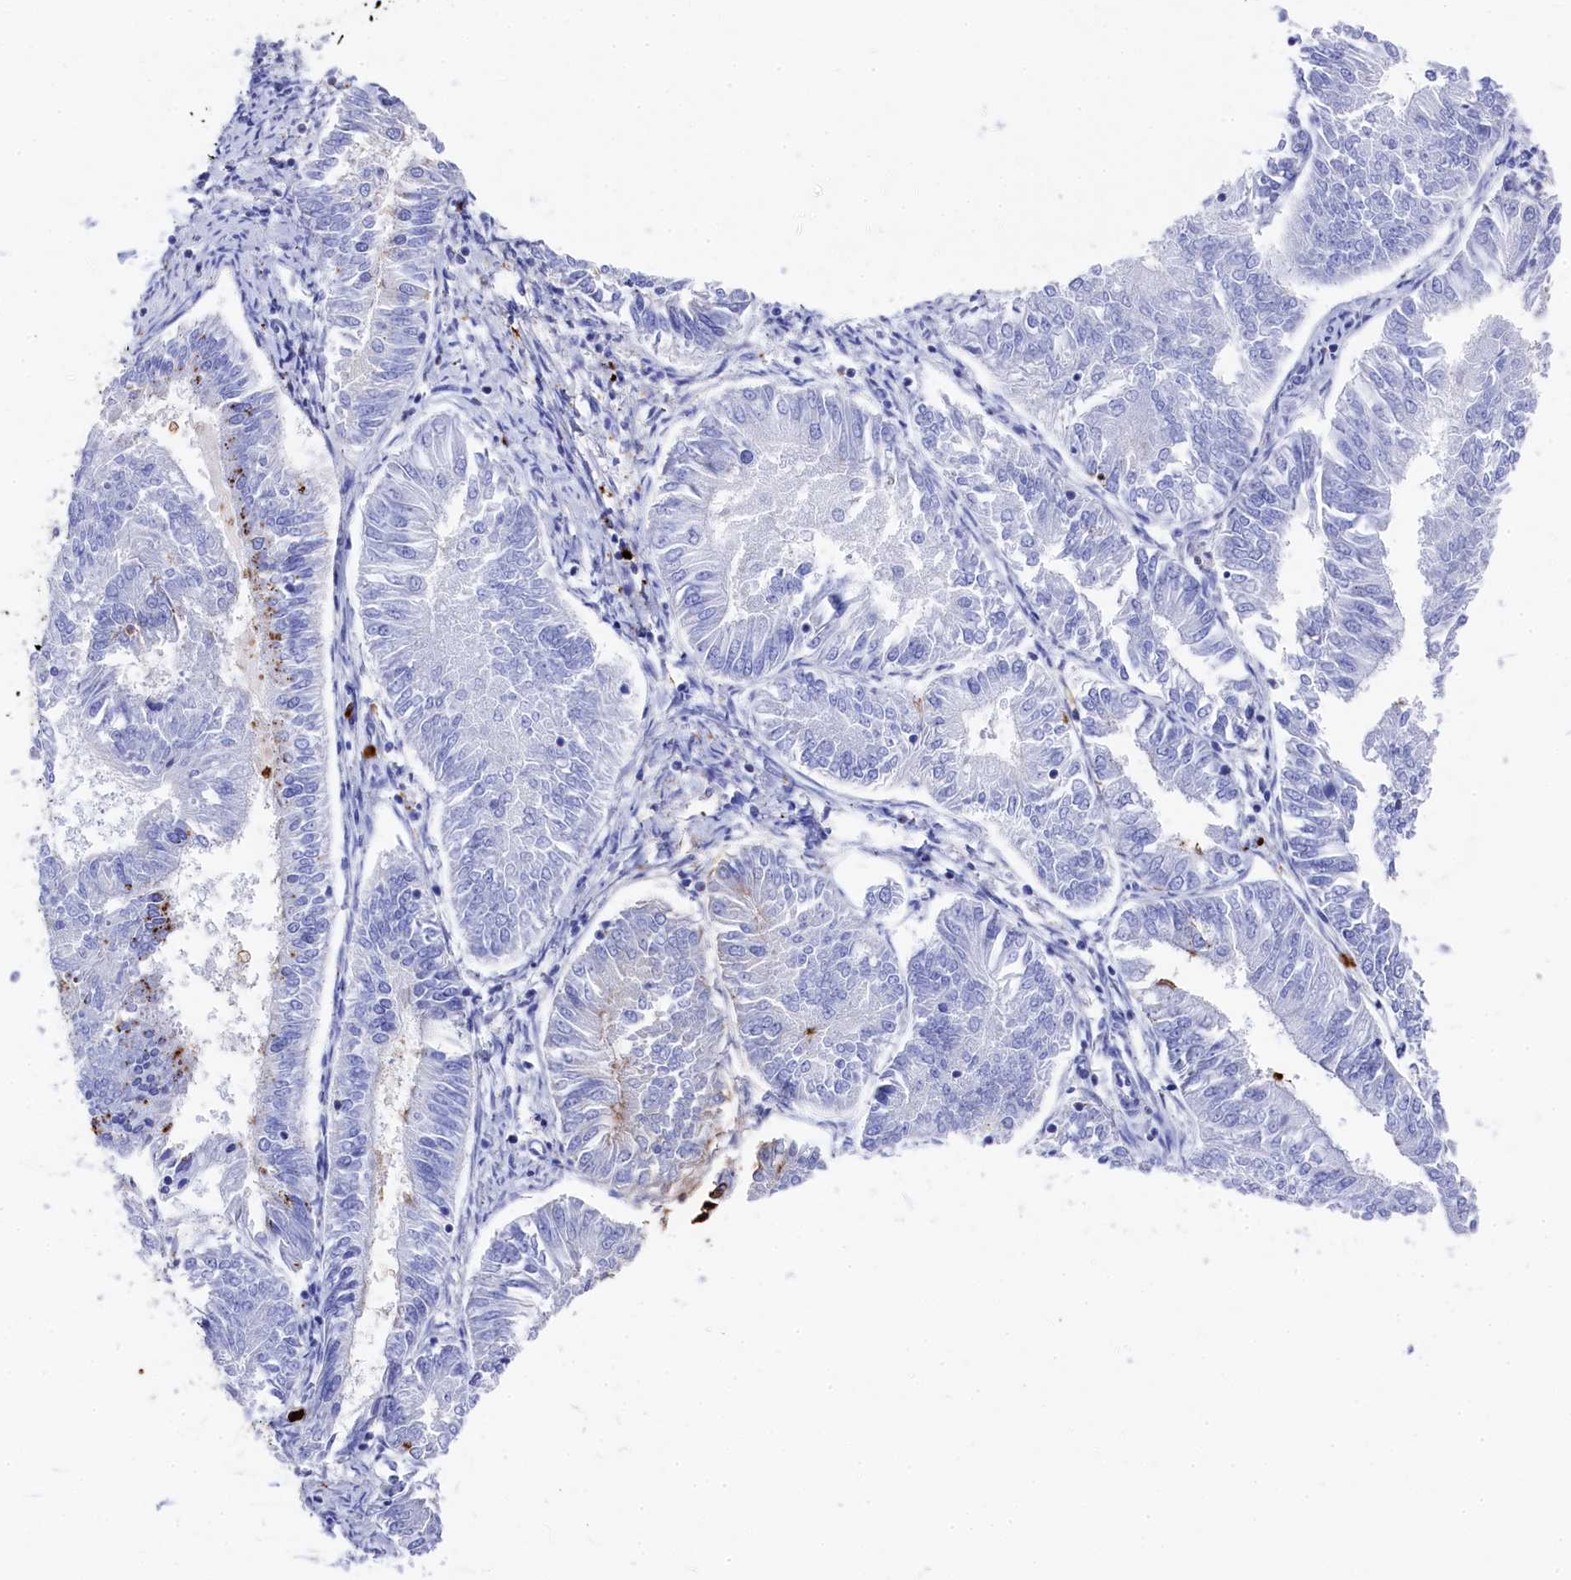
{"staining": {"intensity": "negative", "quantity": "none", "location": "none"}, "tissue": "endometrial cancer", "cell_type": "Tumor cells", "image_type": "cancer", "snomed": [{"axis": "morphology", "description": "Adenocarcinoma, NOS"}, {"axis": "topography", "description": "Endometrium"}], "caption": "Endometrial adenocarcinoma was stained to show a protein in brown. There is no significant staining in tumor cells.", "gene": "PLAC8", "patient": {"sex": "female", "age": 58}}